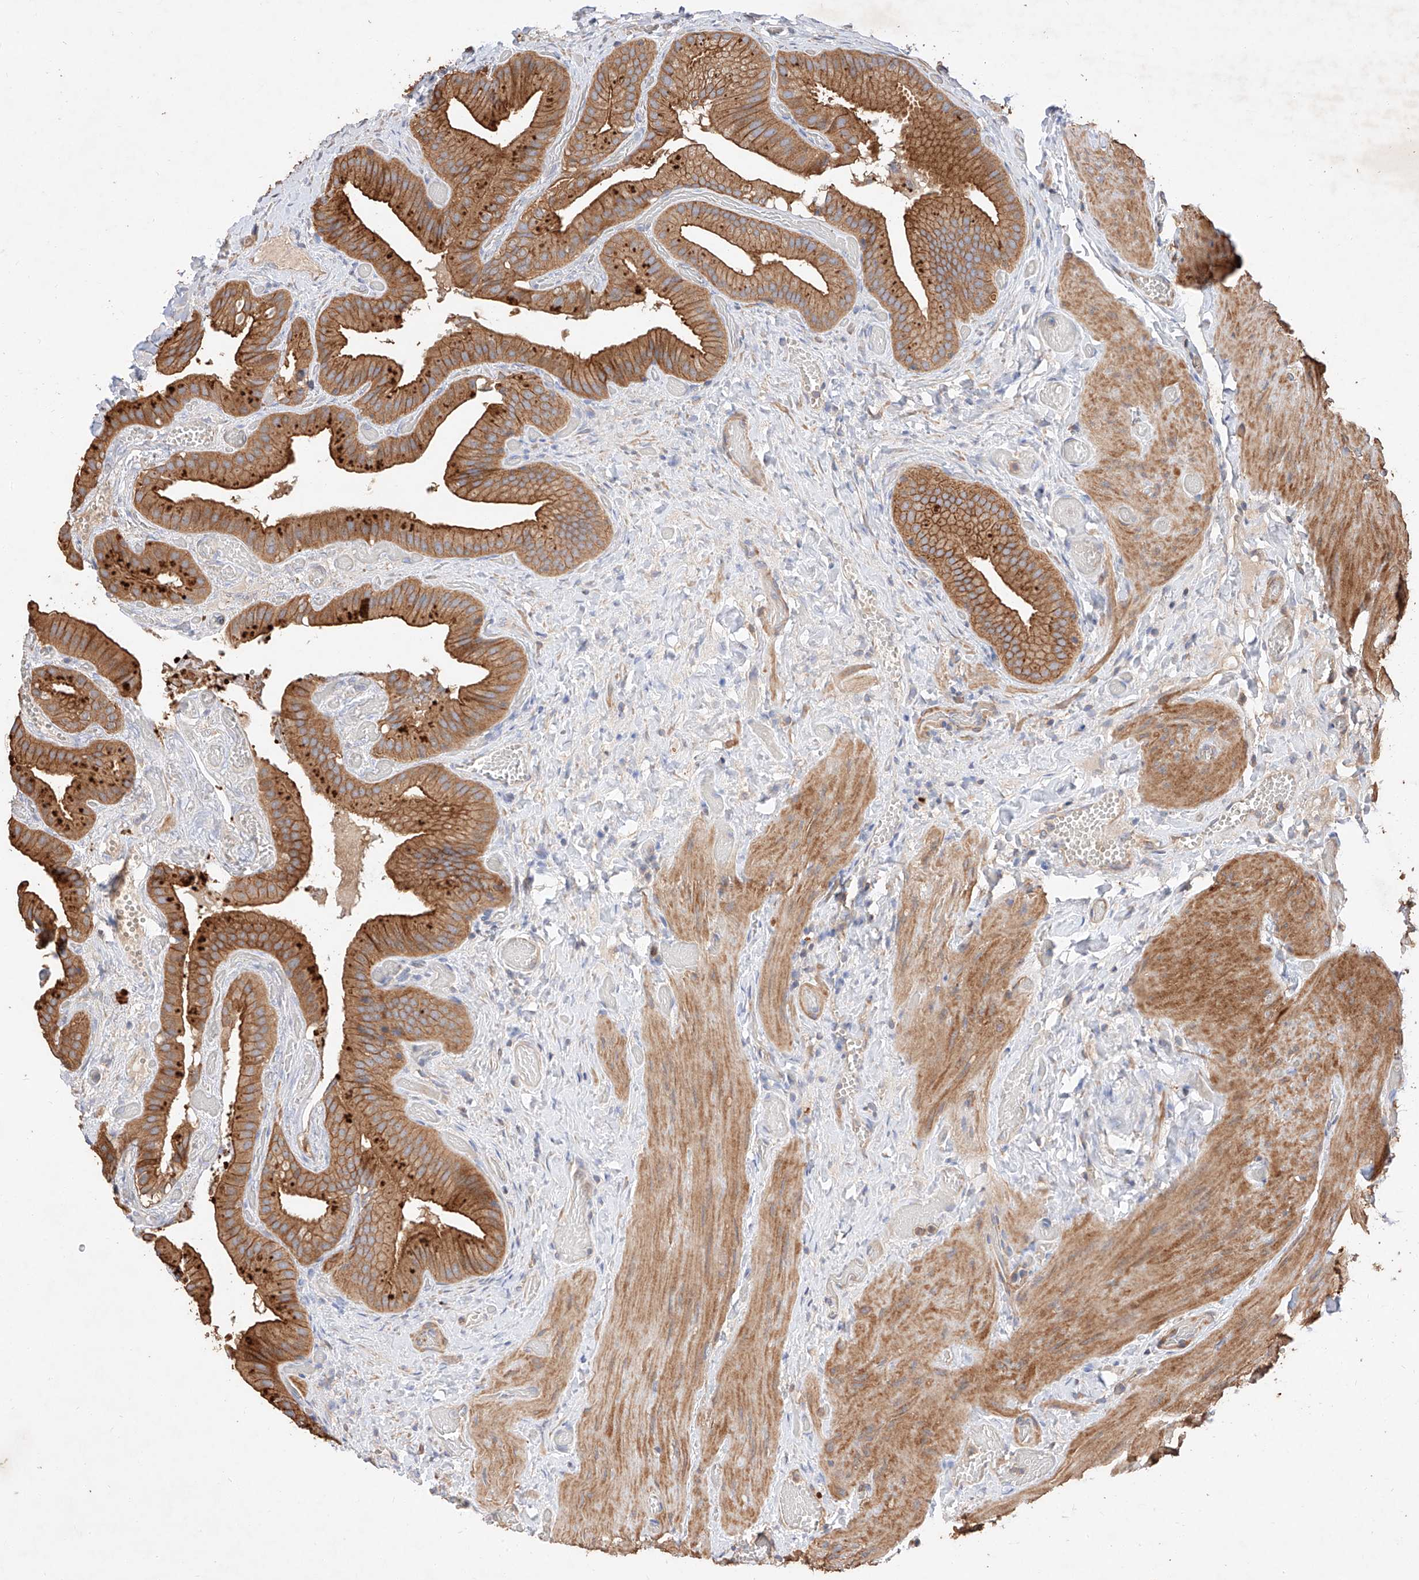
{"staining": {"intensity": "strong", "quantity": ">75%", "location": "cytoplasmic/membranous"}, "tissue": "gallbladder", "cell_type": "Glandular cells", "image_type": "normal", "snomed": [{"axis": "morphology", "description": "Normal tissue, NOS"}, {"axis": "topography", "description": "Gallbladder"}], "caption": "A high amount of strong cytoplasmic/membranous expression is identified in about >75% of glandular cells in benign gallbladder. (brown staining indicates protein expression, while blue staining denotes nuclei).", "gene": "GHDC", "patient": {"sex": "female", "age": 64}}